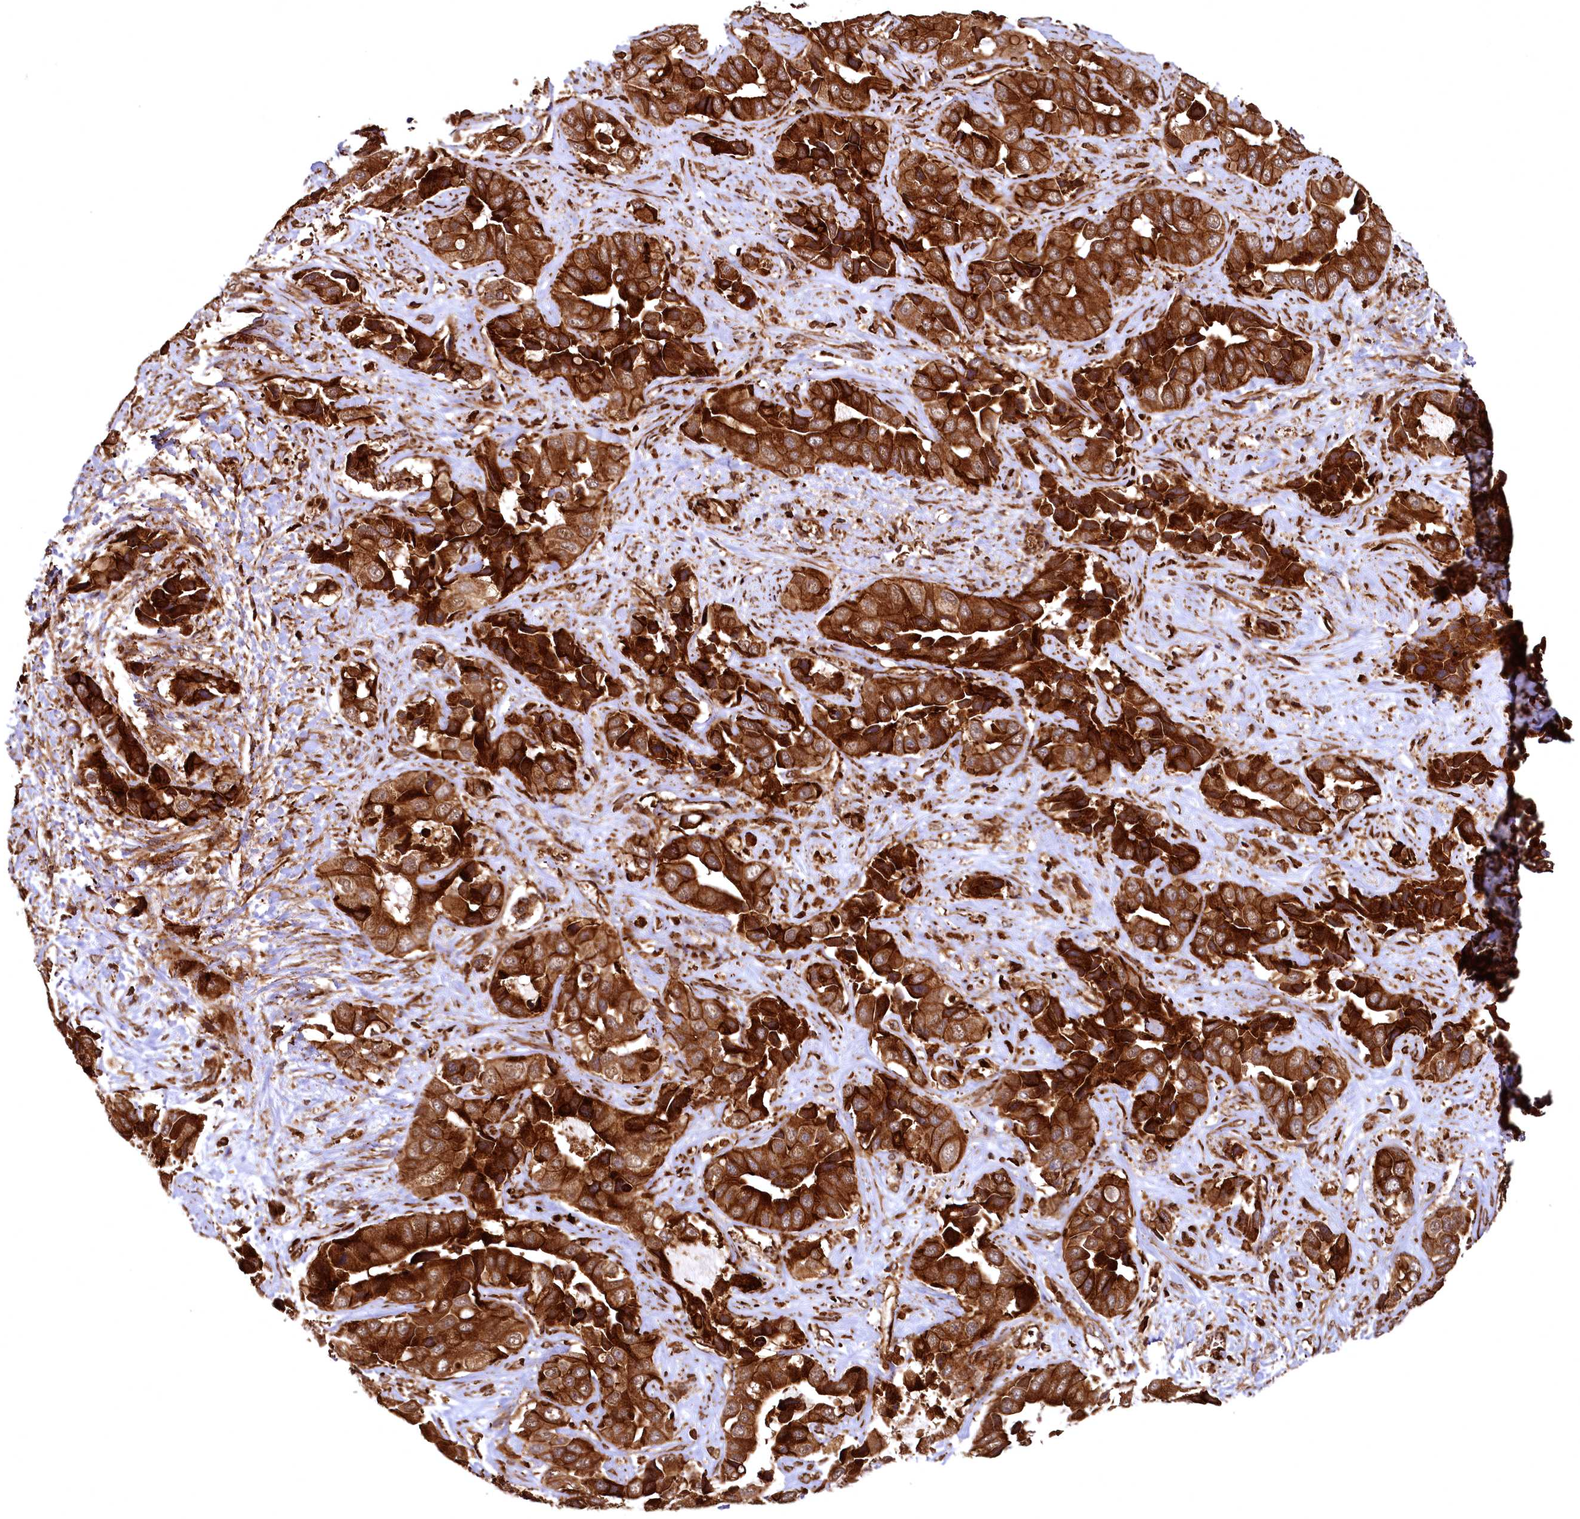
{"staining": {"intensity": "strong", "quantity": ">75%", "location": "cytoplasmic/membranous"}, "tissue": "liver cancer", "cell_type": "Tumor cells", "image_type": "cancer", "snomed": [{"axis": "morphology", "description": "Cholangiocarcinoma"}, {"axis": "topography", "description": "Liver"}], "caption": "The immunohistochemical stain shows strong cytoplasmic/membranous staining in tumor cells of cholangiocarcinoma (liver) tissue.", "gene": "STUB1", "patient": {"sex": "female", "age": 52}}